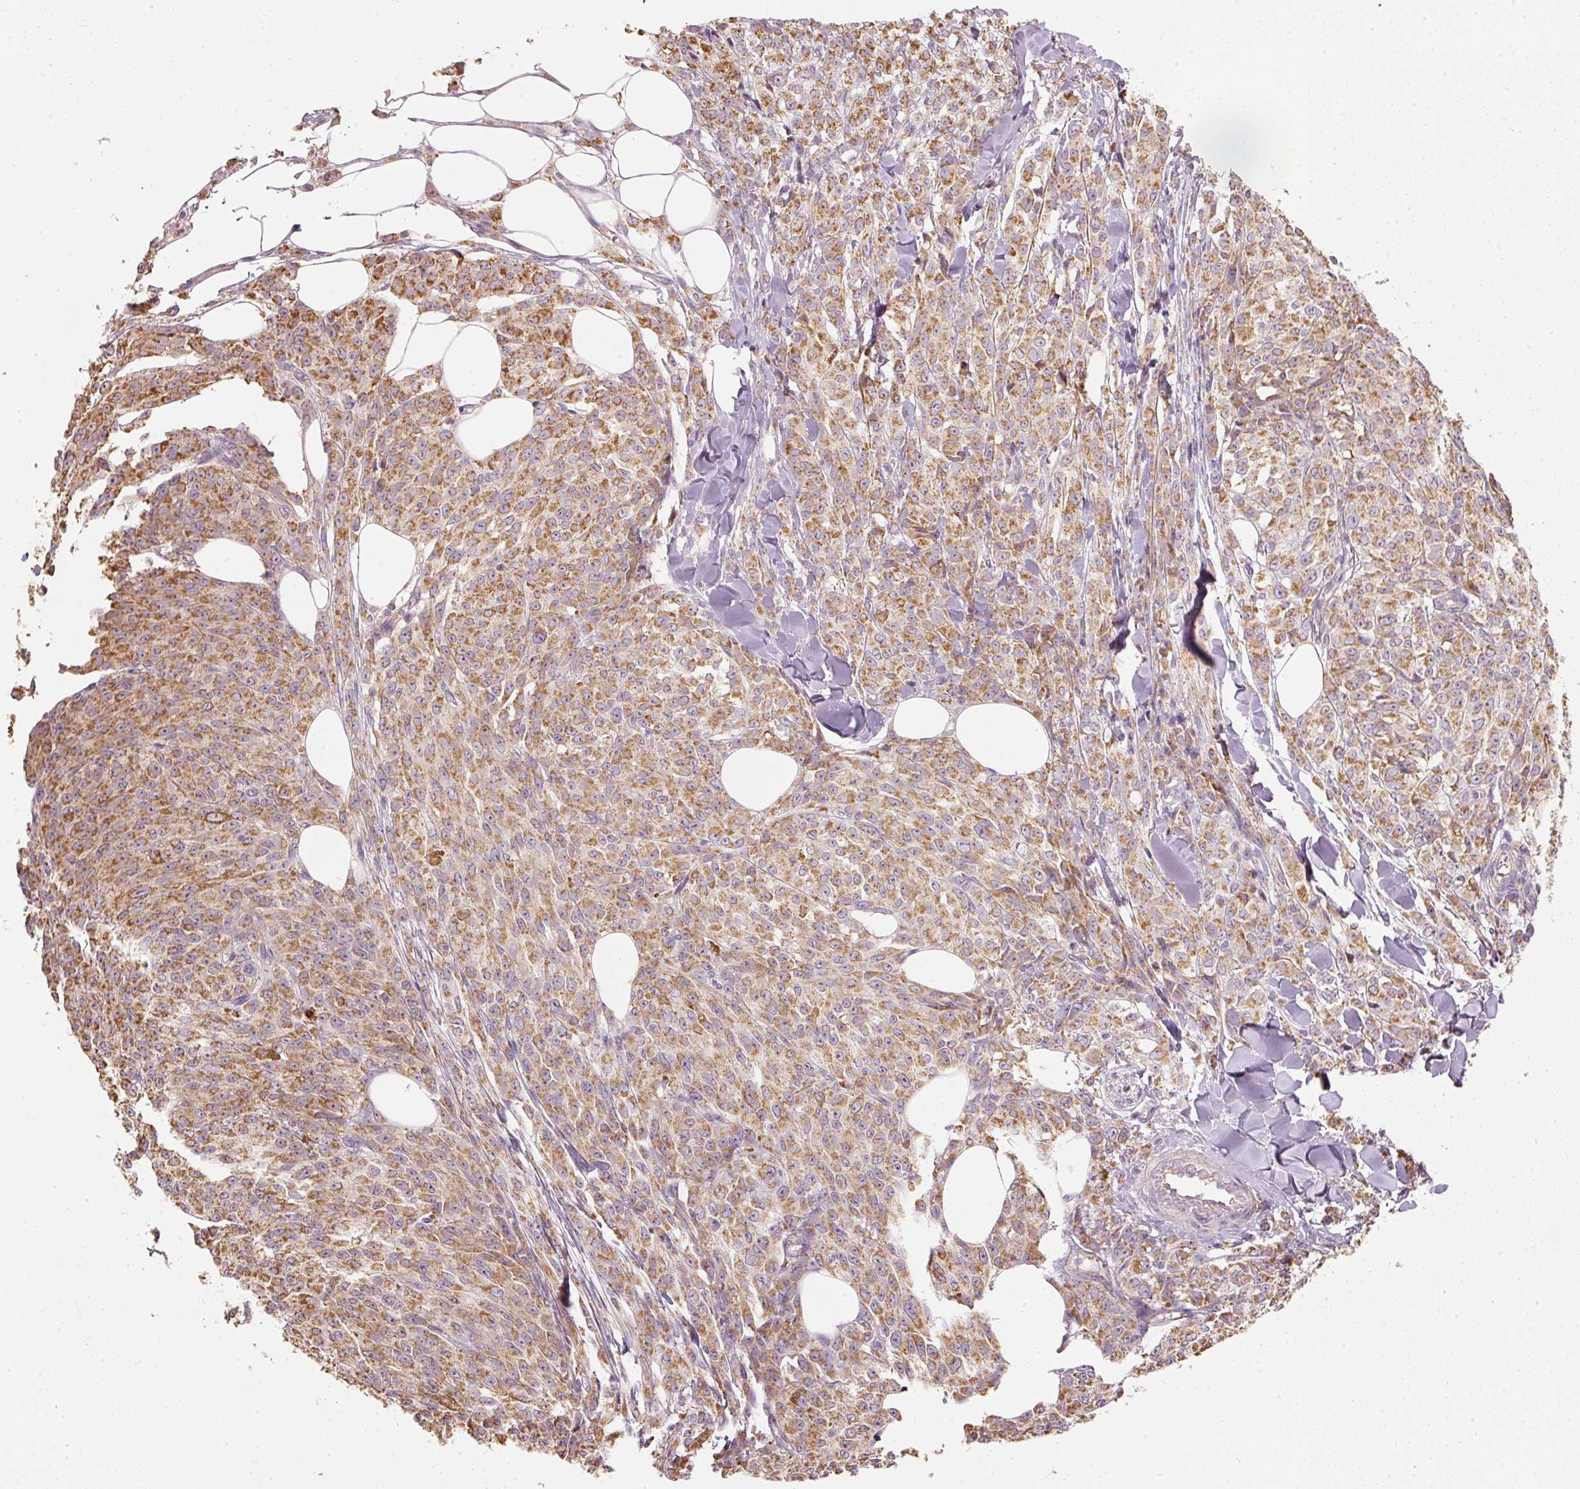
{"staining": {"intensity": "moderate", "quantity": ">75%", "location": "cytoplasmic/membranous"}, "tissue": "melanoma", "cell_type": "Tumor cells", "image_type": "cancer", "snomed": [{"axis": "morphology", "description": "Malignant melanoma, NOS"}, {"axis": "topography", "description": "Skin"}], "caption": "Human malignant melanoma stained with a protein marker demonstrates moderate staining in tumor cells.", "gene": "PSENEN", "patient": {"sex": "female", "age": 52}}